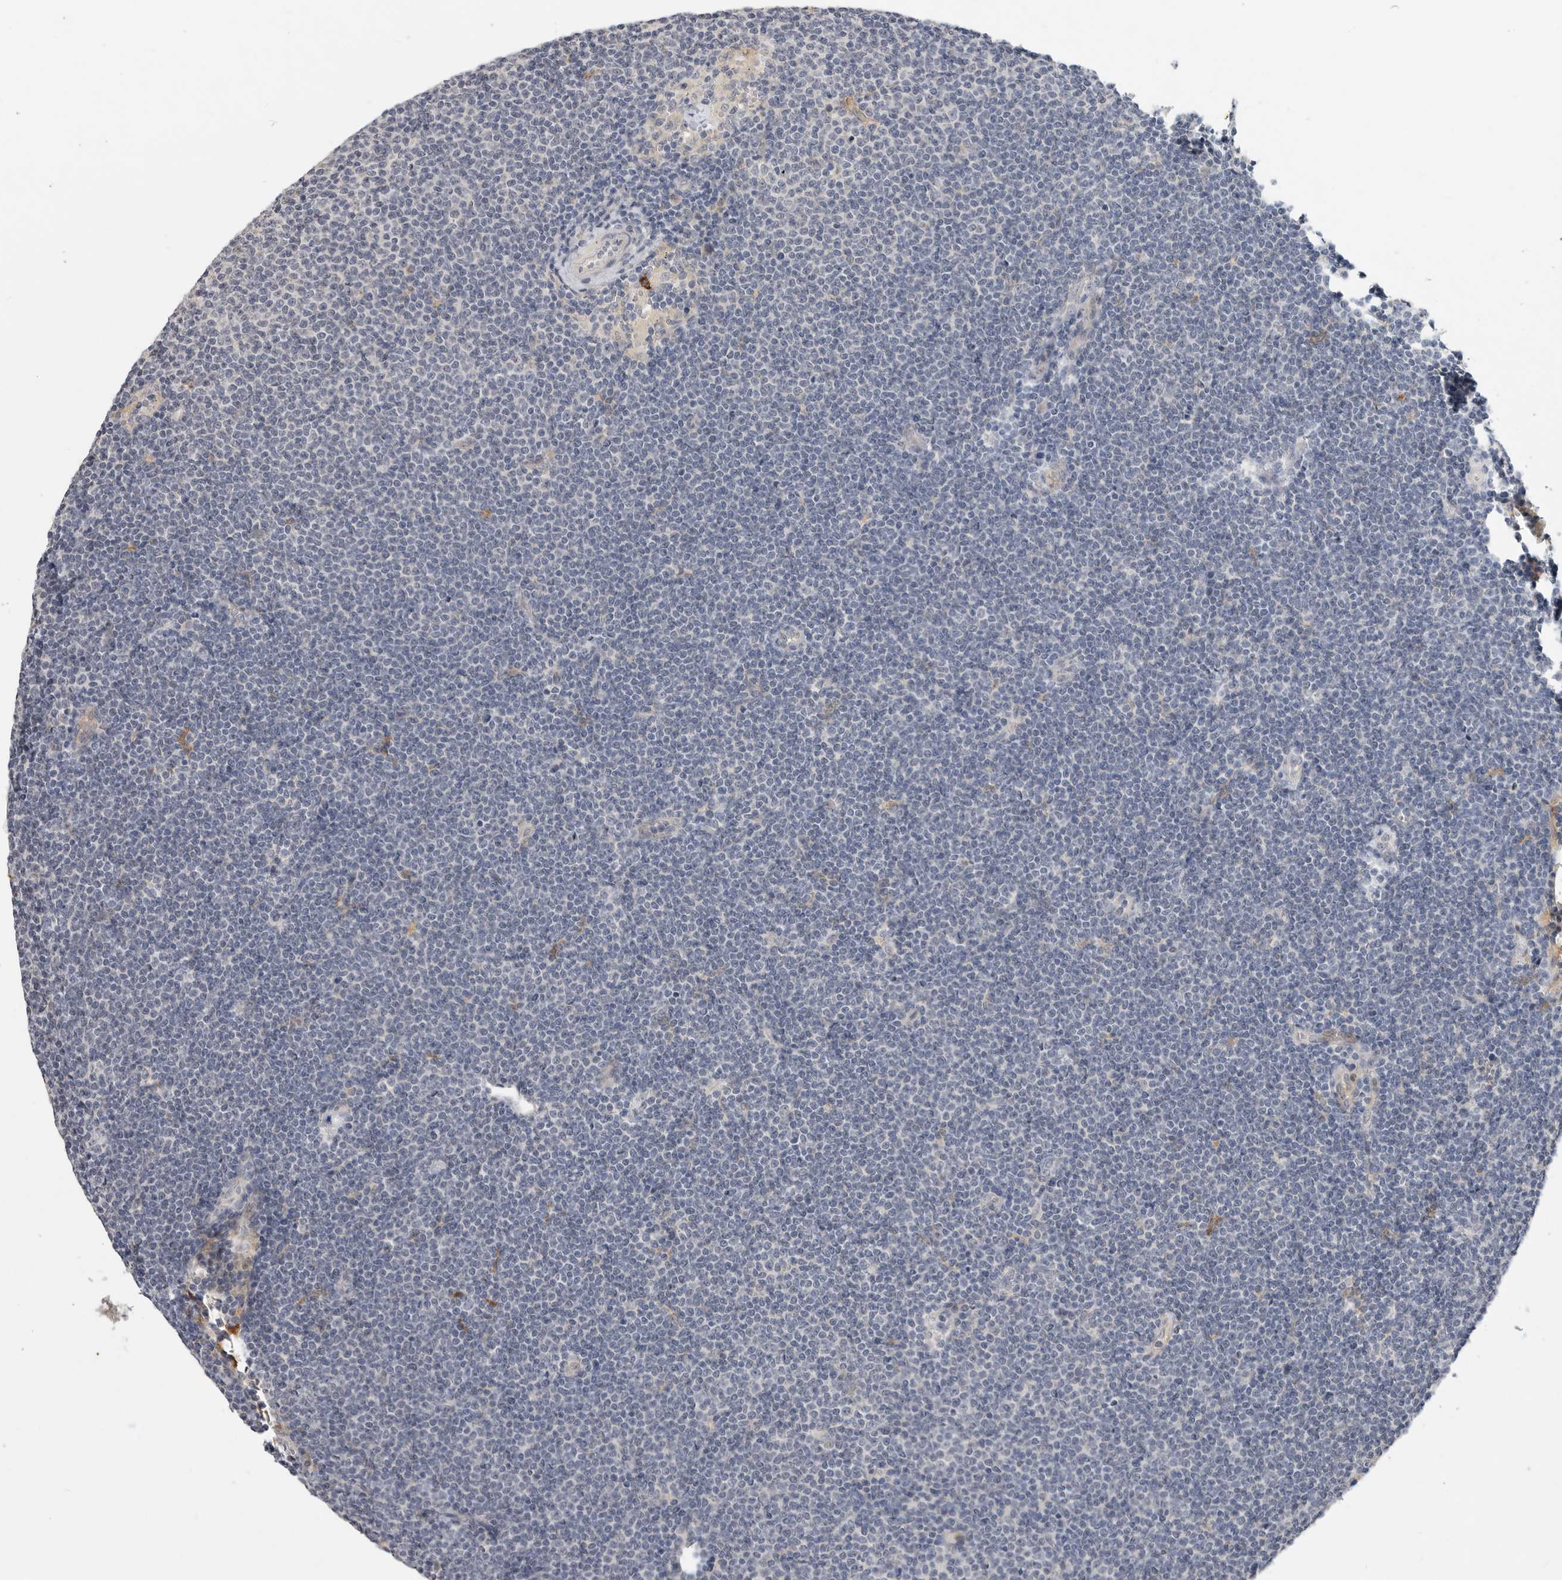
{"staining": {"intensity": "negative", "quantity": "none", "location": "none"}, "tissue": "lymphoma", "cell_type": "Tumor cells", "image_type": "cancer", "snomed": [{"axis": "morphology", "description": "Malignant lymphoma, non-Hodgkin's type, Low grade"}, {"axis": "topography", "description": "Lymph node"}], "caption": "High magnification brightfield microscopy of lymphoma stained with DAB (brown) and counterstained with hematoxylin (blue): tumor cells show no significant expression. The staining was performed using DAB (3,3'-diaminobenzidine) to visualize the protein expression in brown, while the nuclei were stained in blue with hematoxylin (Magnification: 20x).", "gene": "ITGAD", "patient": {"sex": "female", "age": 53}}